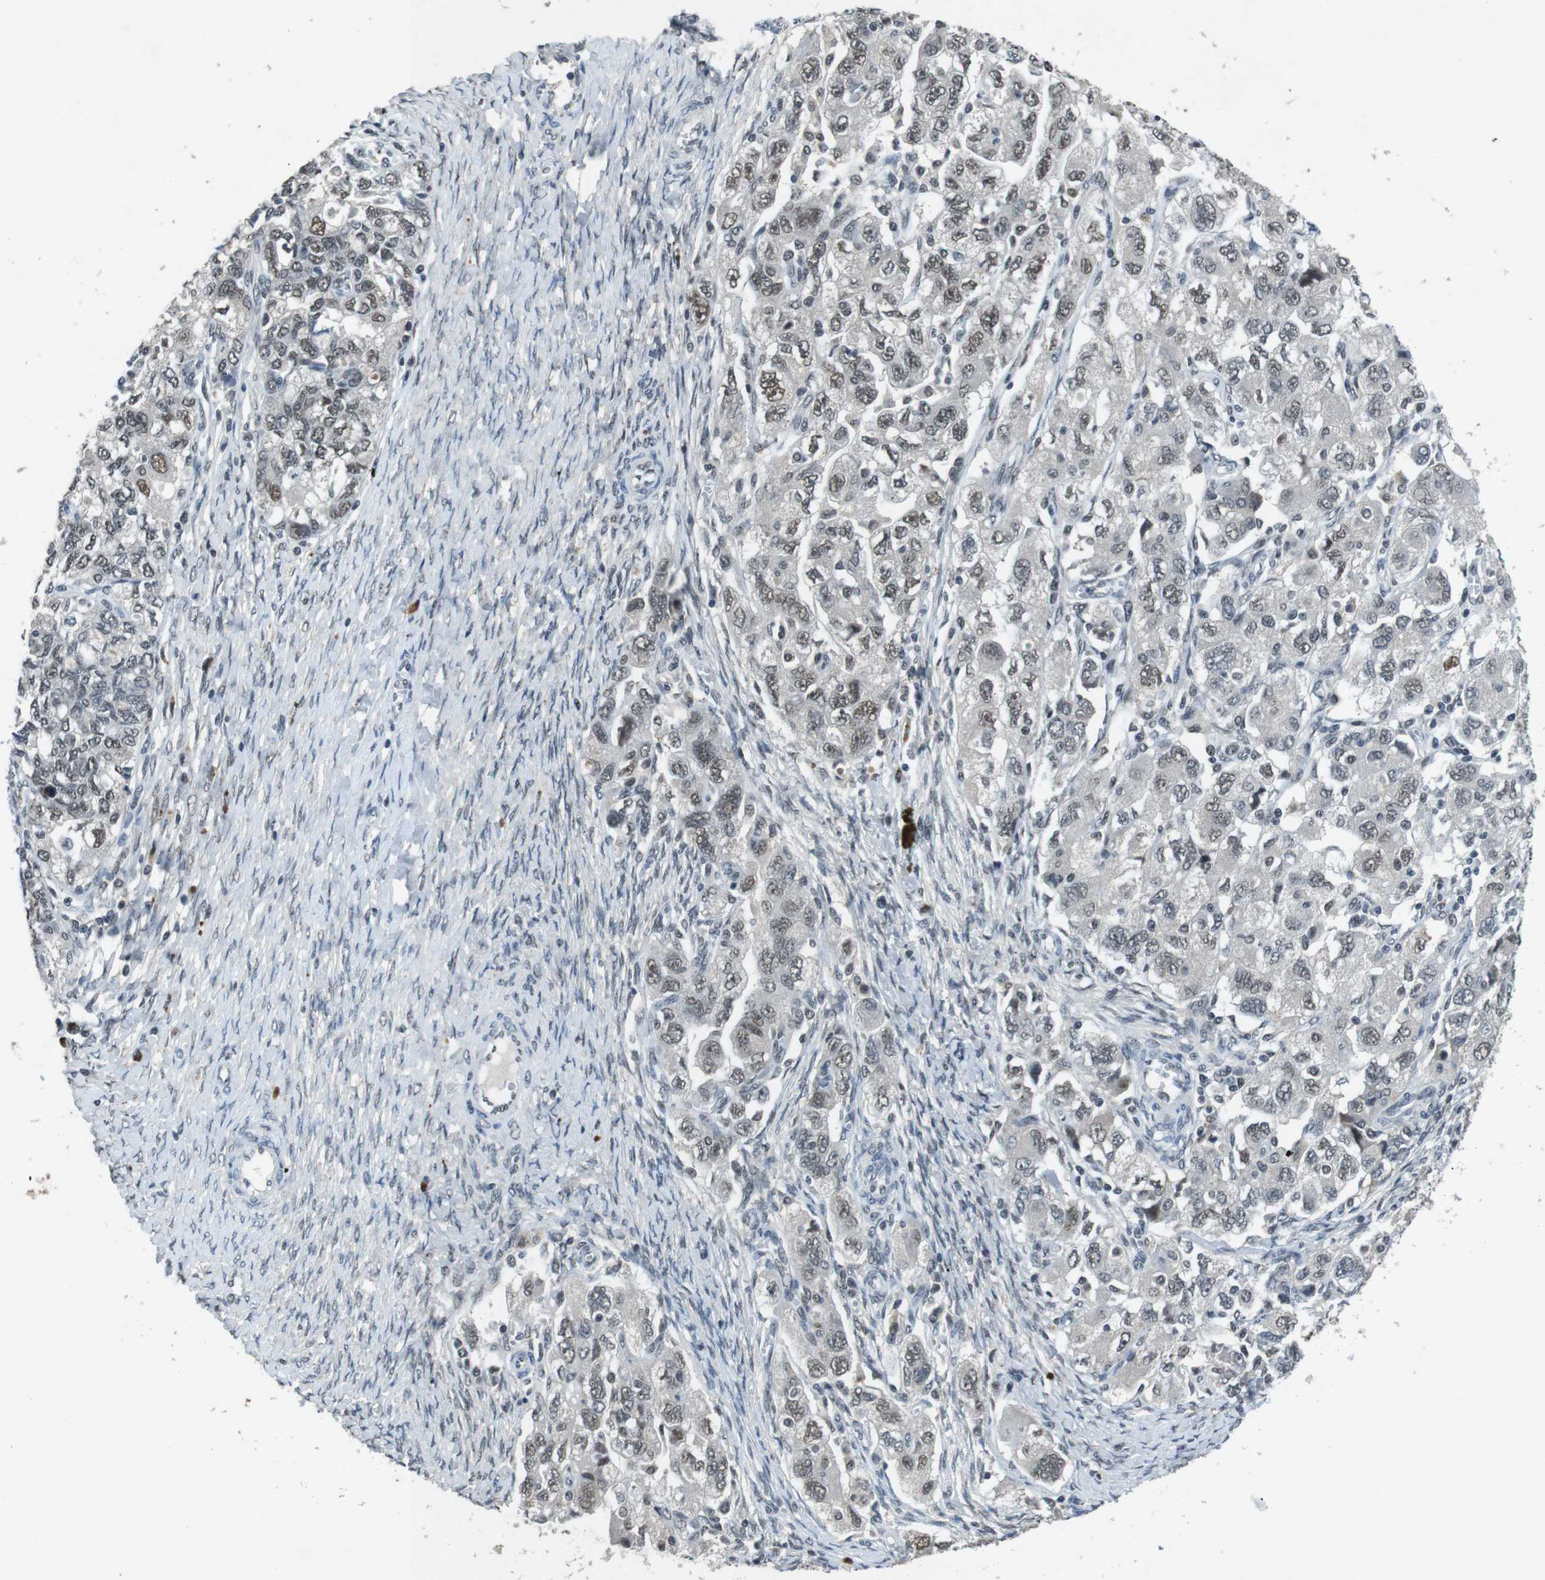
{"staining": {"intensity": "weak", "quantity": ">75%", "location": "nuclear"}, "tissue": "ovarian cancer", "cell_type": "Tumor cells", "image_type": "cancer", "snomed": [{"axis": "morphology", "description": "Carcinoma, NOS"}, {"axis": "morphology", "description": "Cystadenocarcinoma, serous, NOS"}, {"axis": "topography", "description": "Ovary"}], "caption": "A histopathology image of ovarian cancer stained for a protein shows weak nuclear brown staining in tumor cells.", "gene": "USP7", "patient": {"sex": "female", "age": 69}}